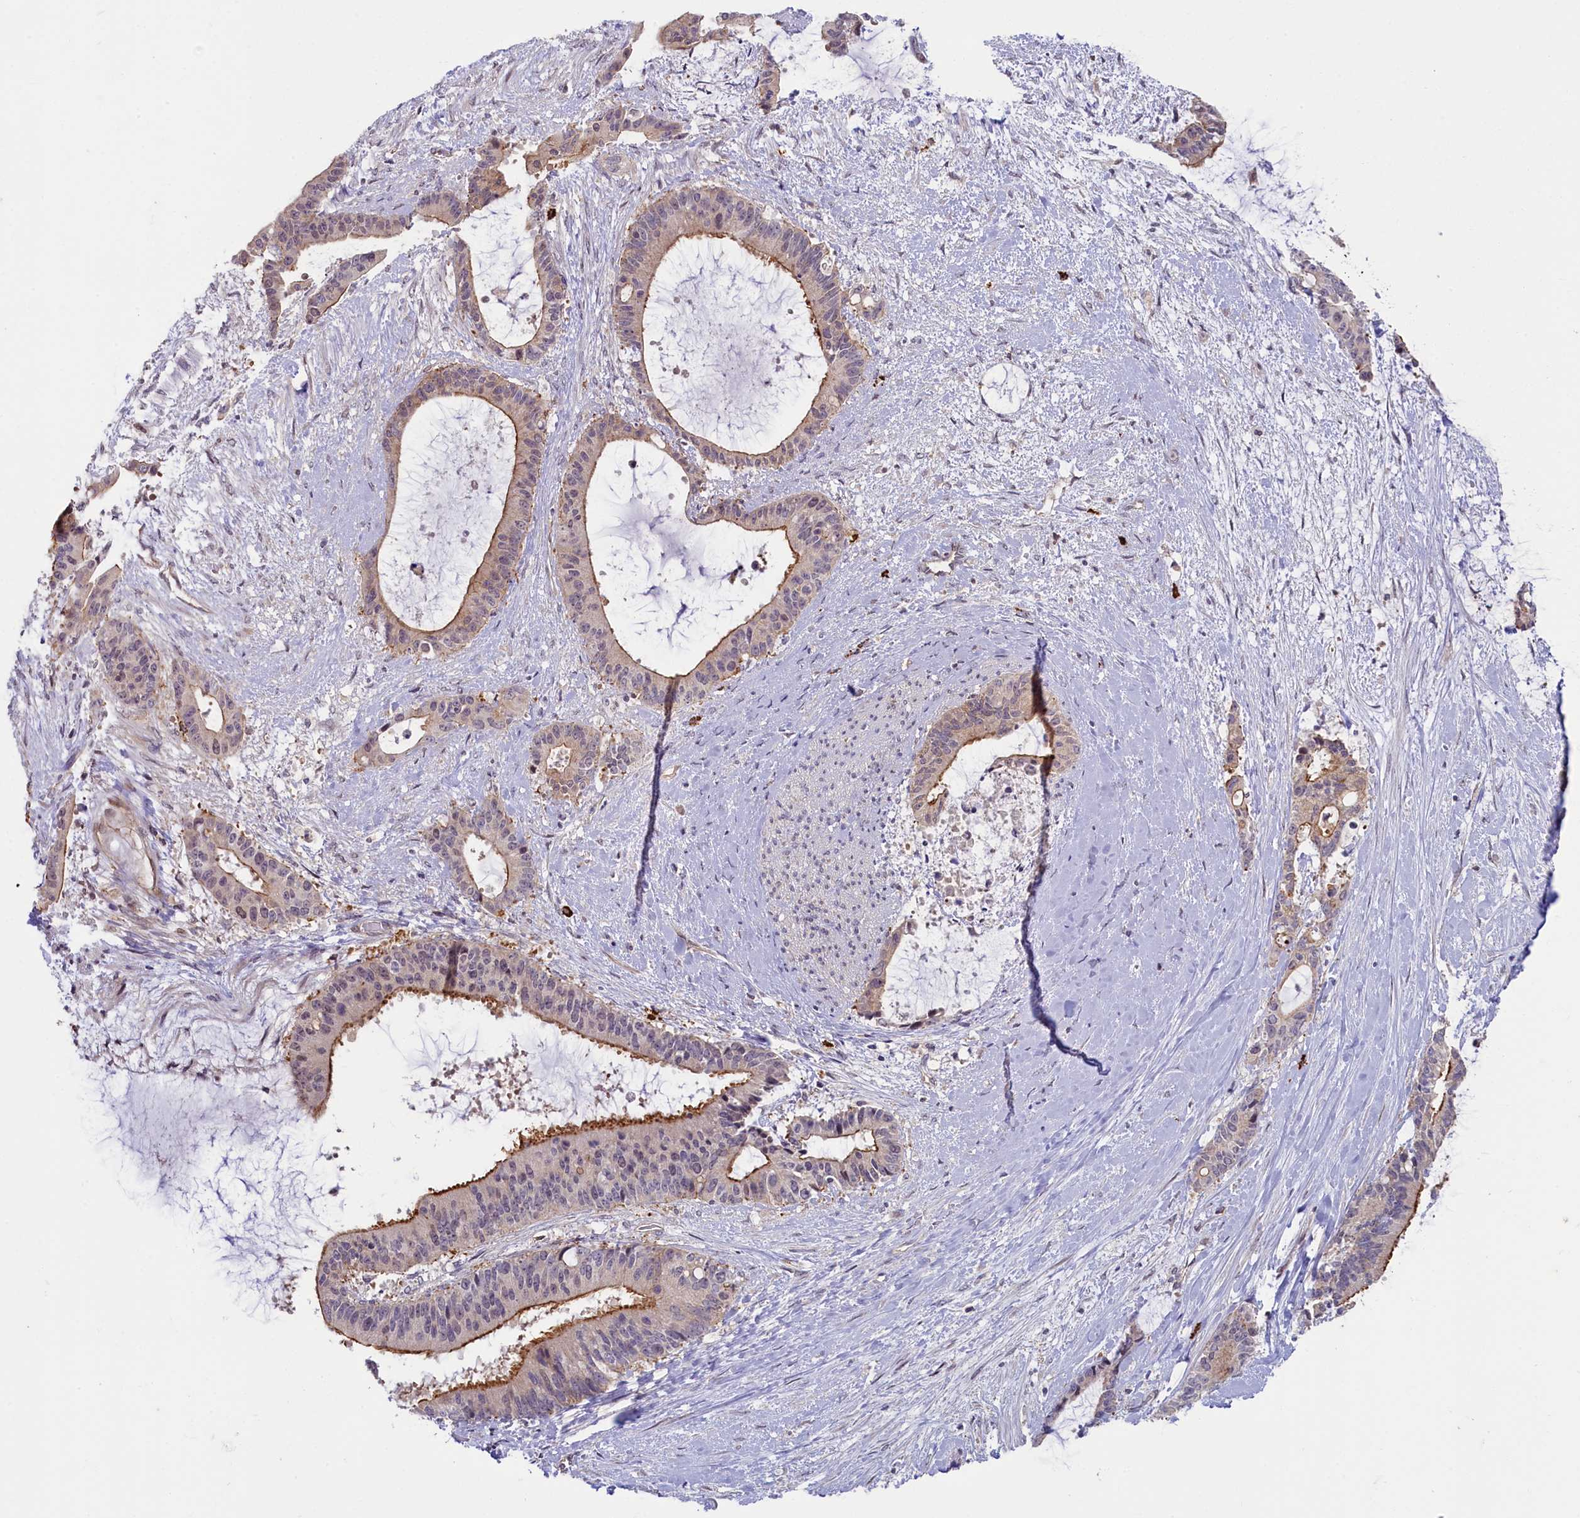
{"staining": {"intensity": "moderate", "quantity": "<25%", "location": "cytoplasmic/membranous"}, "tissue": "liver cancer", "cell_type": "Tumor cells", "image_type": "cancer", "snomed": [{"axis": "morphology", "description": "Normal tissue, NOS"}, {"axis": "morphology", "description": "Cholangiocarcinoma"}, {"axis": "topography", "description": "Liver"}, {"axis": "topography", "description": "Peripheral nerve tissue"}], "caption": "IHC of cholangiocarcinoma (liver) displays low levels of moderate cytoplasmic/membranous staining in about <25% of tumor cells. IHC stains the protein in brown and the nuclei are stained blue.", "gene": "CCL23", "patient": {"sex": "female", "age": 73}}